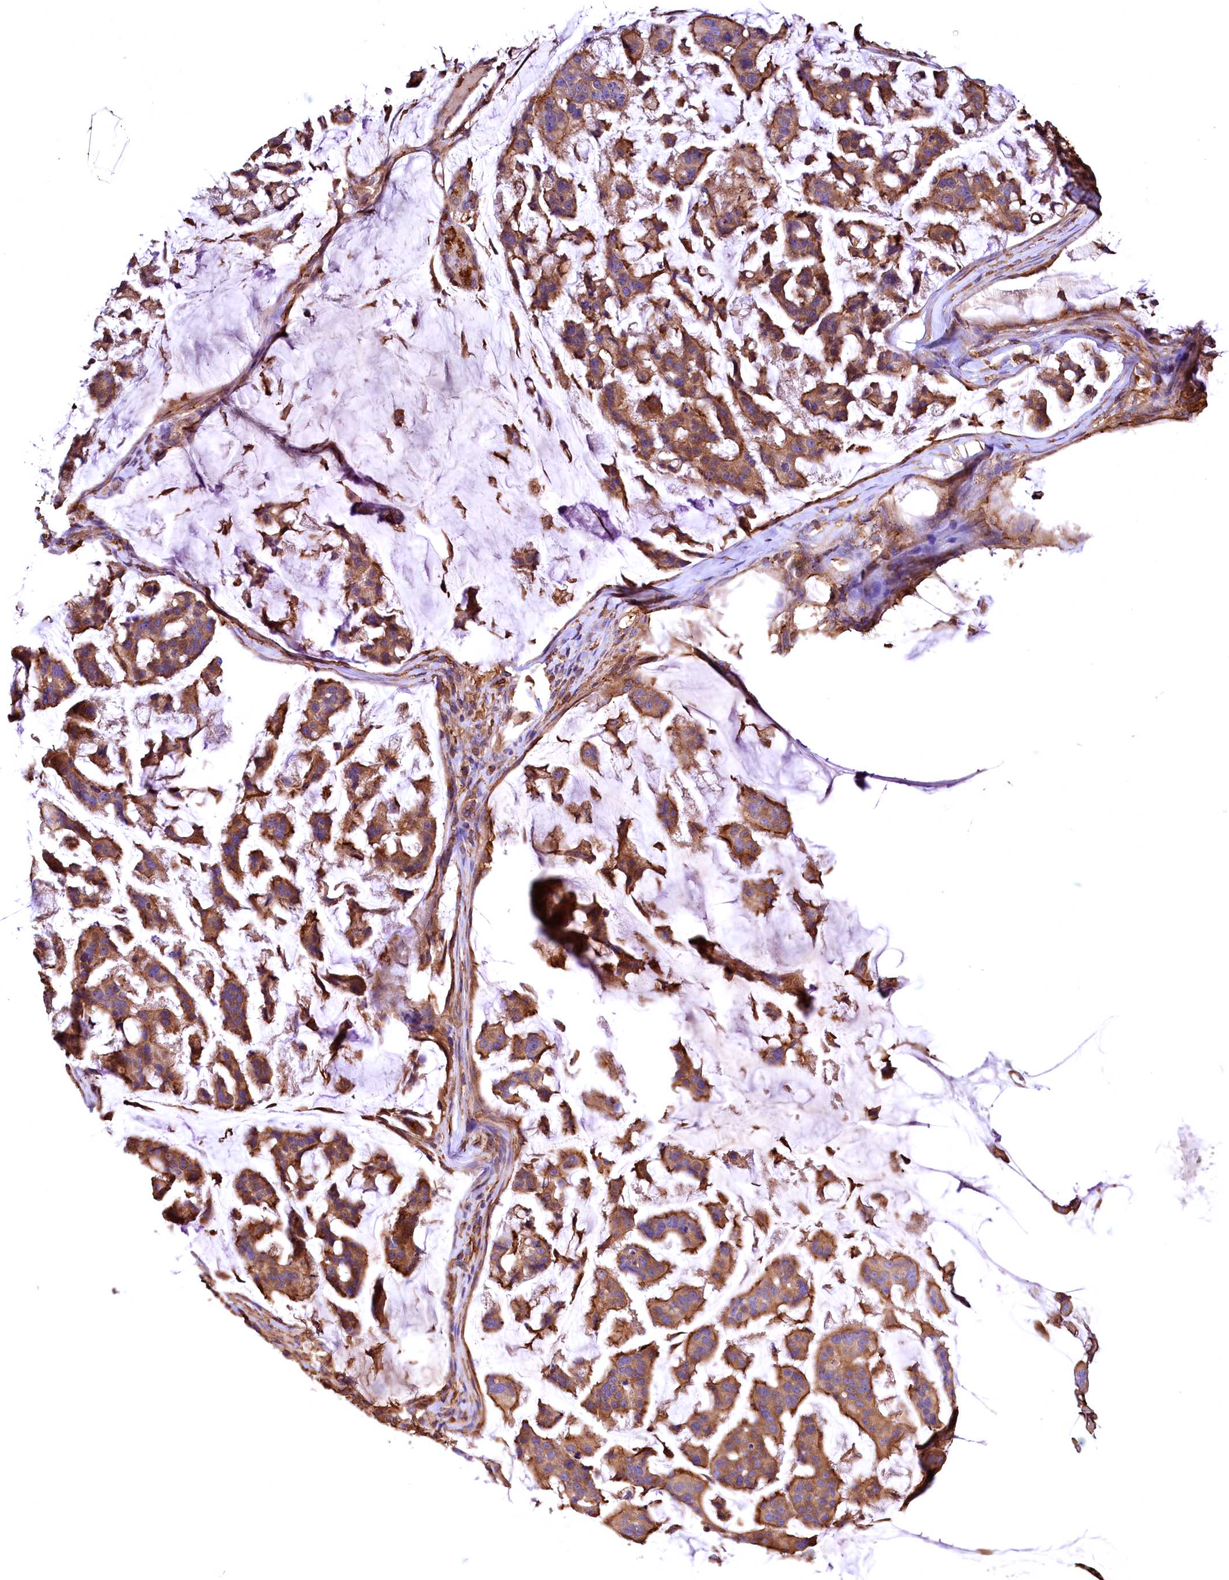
{"staining": {"intensity": "moderate", "quantity": ">75%", "location": "cytoplasmic/membranous"}, "tissue": "stomach cancer", "cell_type": "Tumor cells", "image_type": "cancer", "snomed": [{"axis": "morphology", "description": "Adenocarcinoma, NOS"}, {"axis": "topography", "description": "Stomach, lower"}], "caption": "Stomach adenocarcinoma was stained to show a protein in brown. There is medium levels of moderate cytoplasmic/membranous staining in approximately >75% of tumor cells.", "gene": "RARS2", "patient": {"sex": "male", "age": 67}}